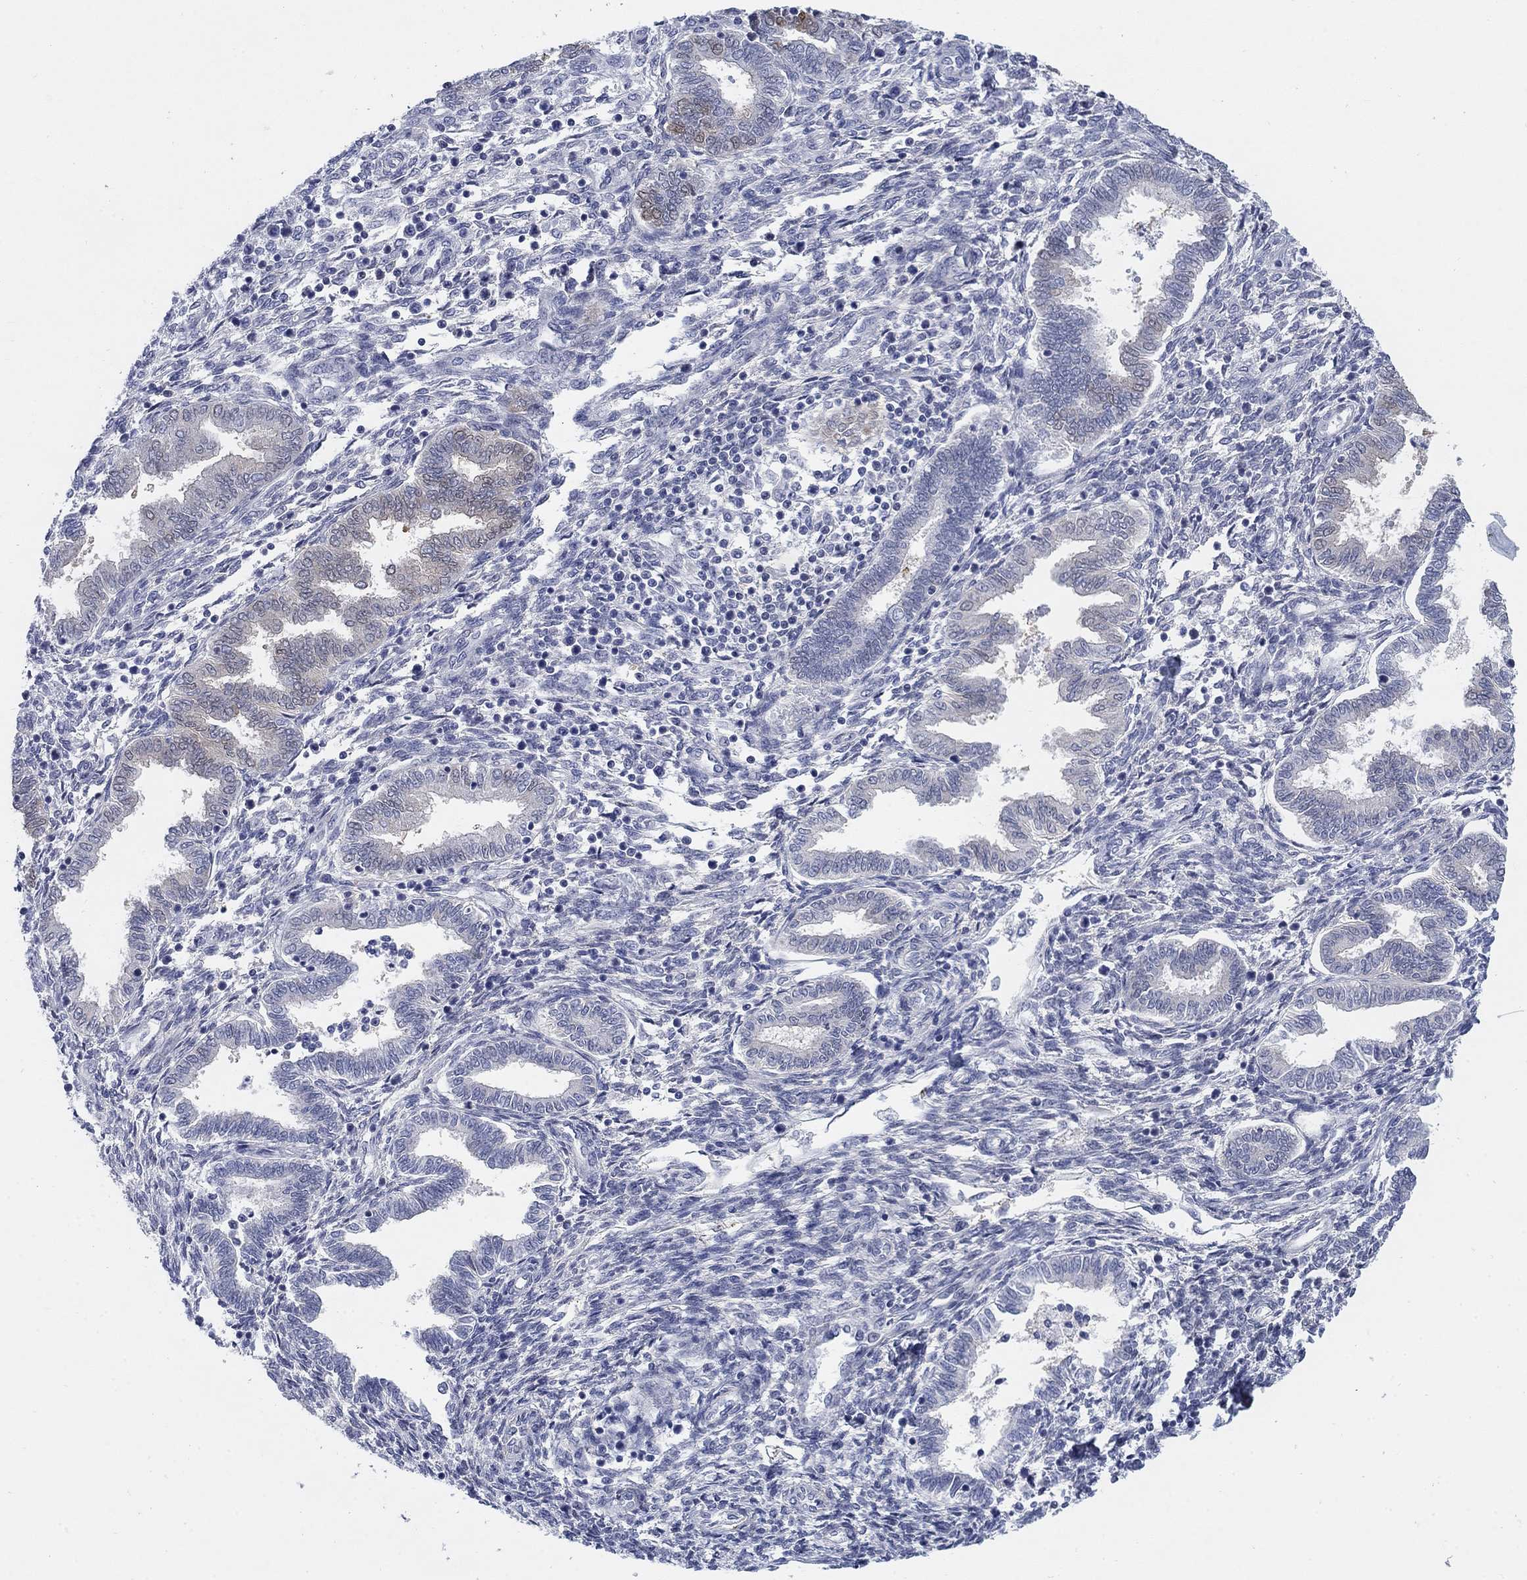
{"staining": {"intensity": "negative", "quantity": "none", "location": "none"}, "tissue": "endometrium", "cell_type": "Cells in endometrial stroma", "image_type": "normal", "snomed": [{"axis": "morphology", "description": "Normal tissue, NOS"}, {"axis": "topography", "description": "Endometrium"}], "caption": "Immunohistochemical staining of benign endometrium reveals no significant positivity in cells in endometrial stroma.", "gene": "MYO3A", "patient": {"sex": "female", "age": 42}}